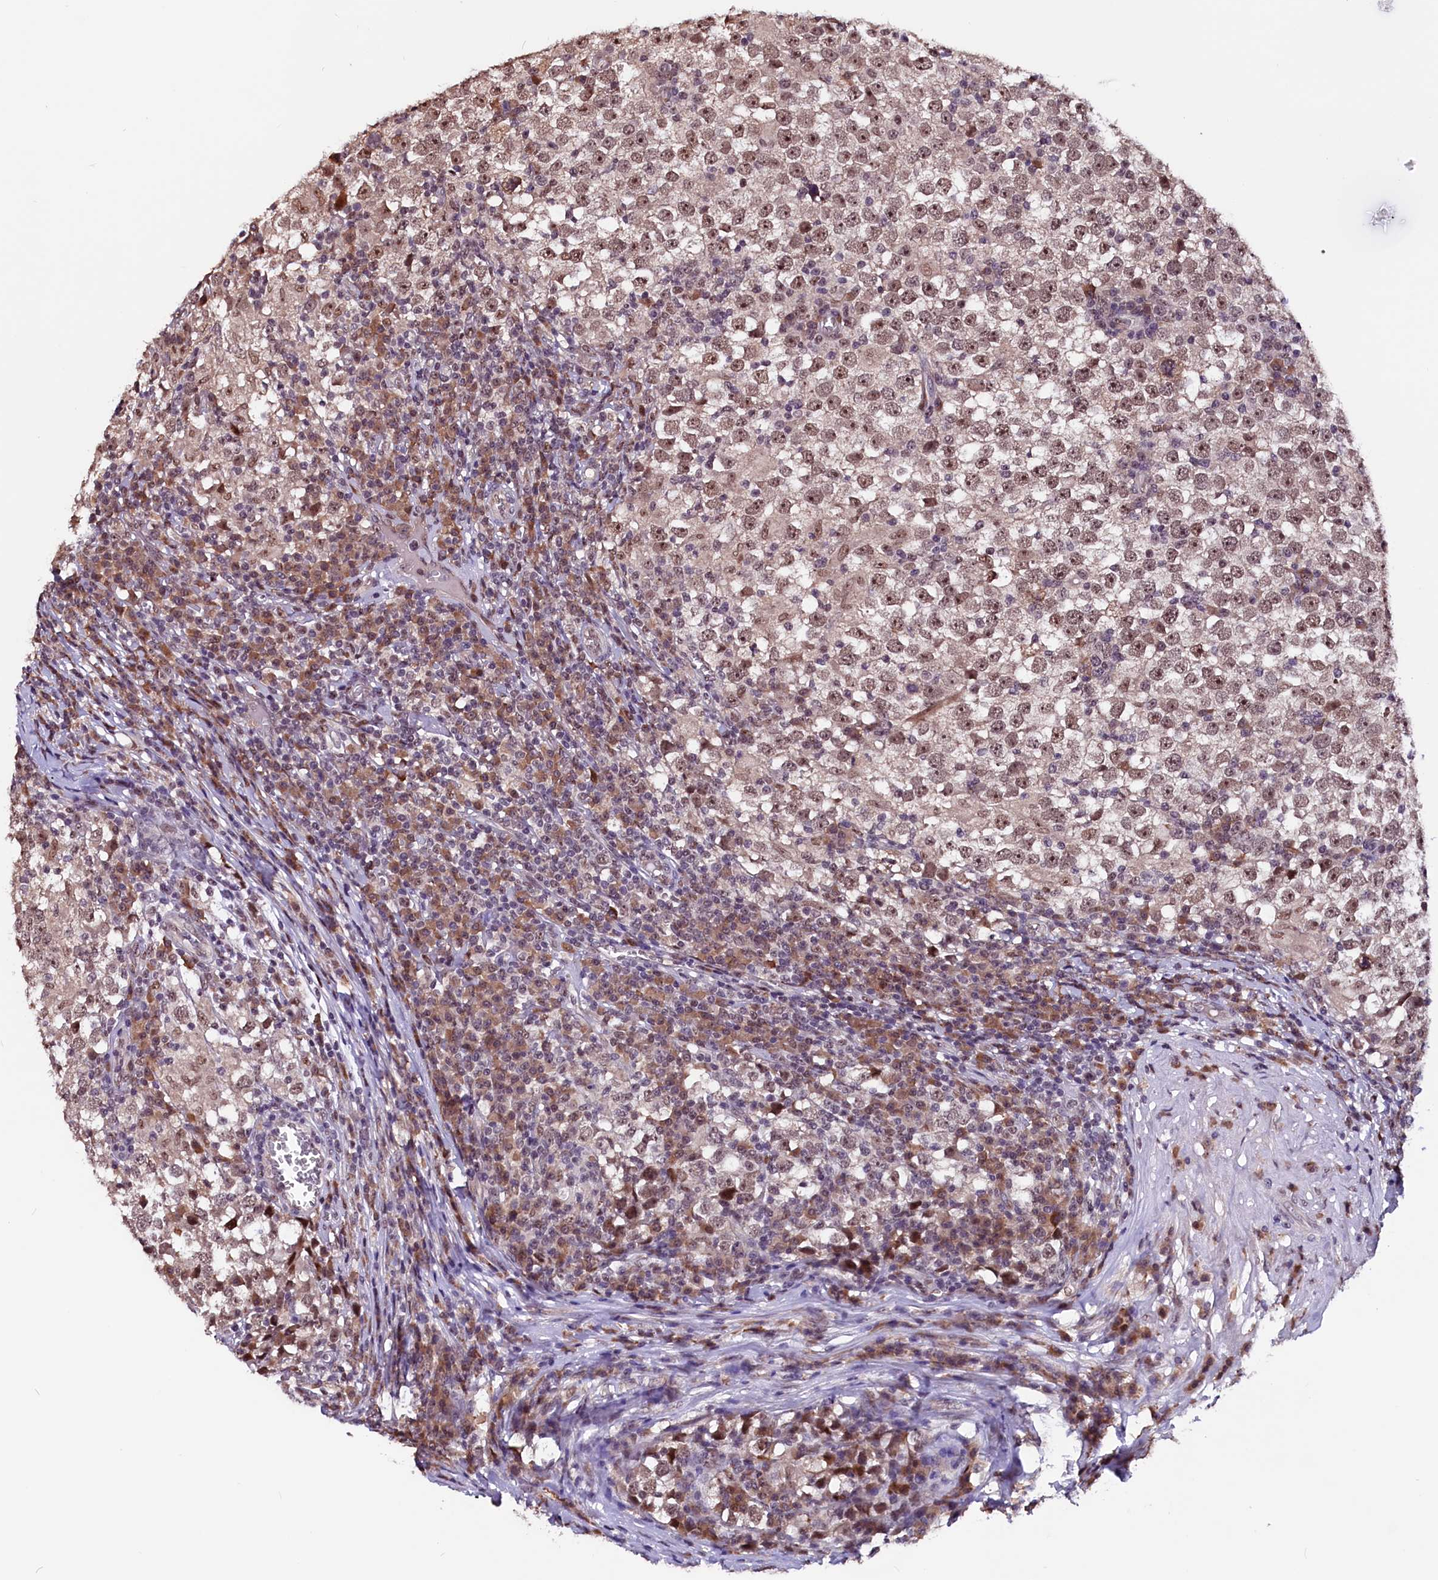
{"staining": {"intensity": "moderate", "quantity": ">75%", "location": "nuclear"}, "tissue": "testis cancer", "cell_type": "Tumor cells", "image_type": "cancer", "snomed": [{"axis": "morphology", "description": "Seminoma, NOS"}, {"axis": "topography", "description": "Testis"}], "caption": "Immunohistochemistry (IHC) of human seminoma (testis) reveals medium levels of moderate nuclear staining in approximately >75% of tumor cells.", "gene": "RNMT", "patient": {"sex": "male", "age": 65}}